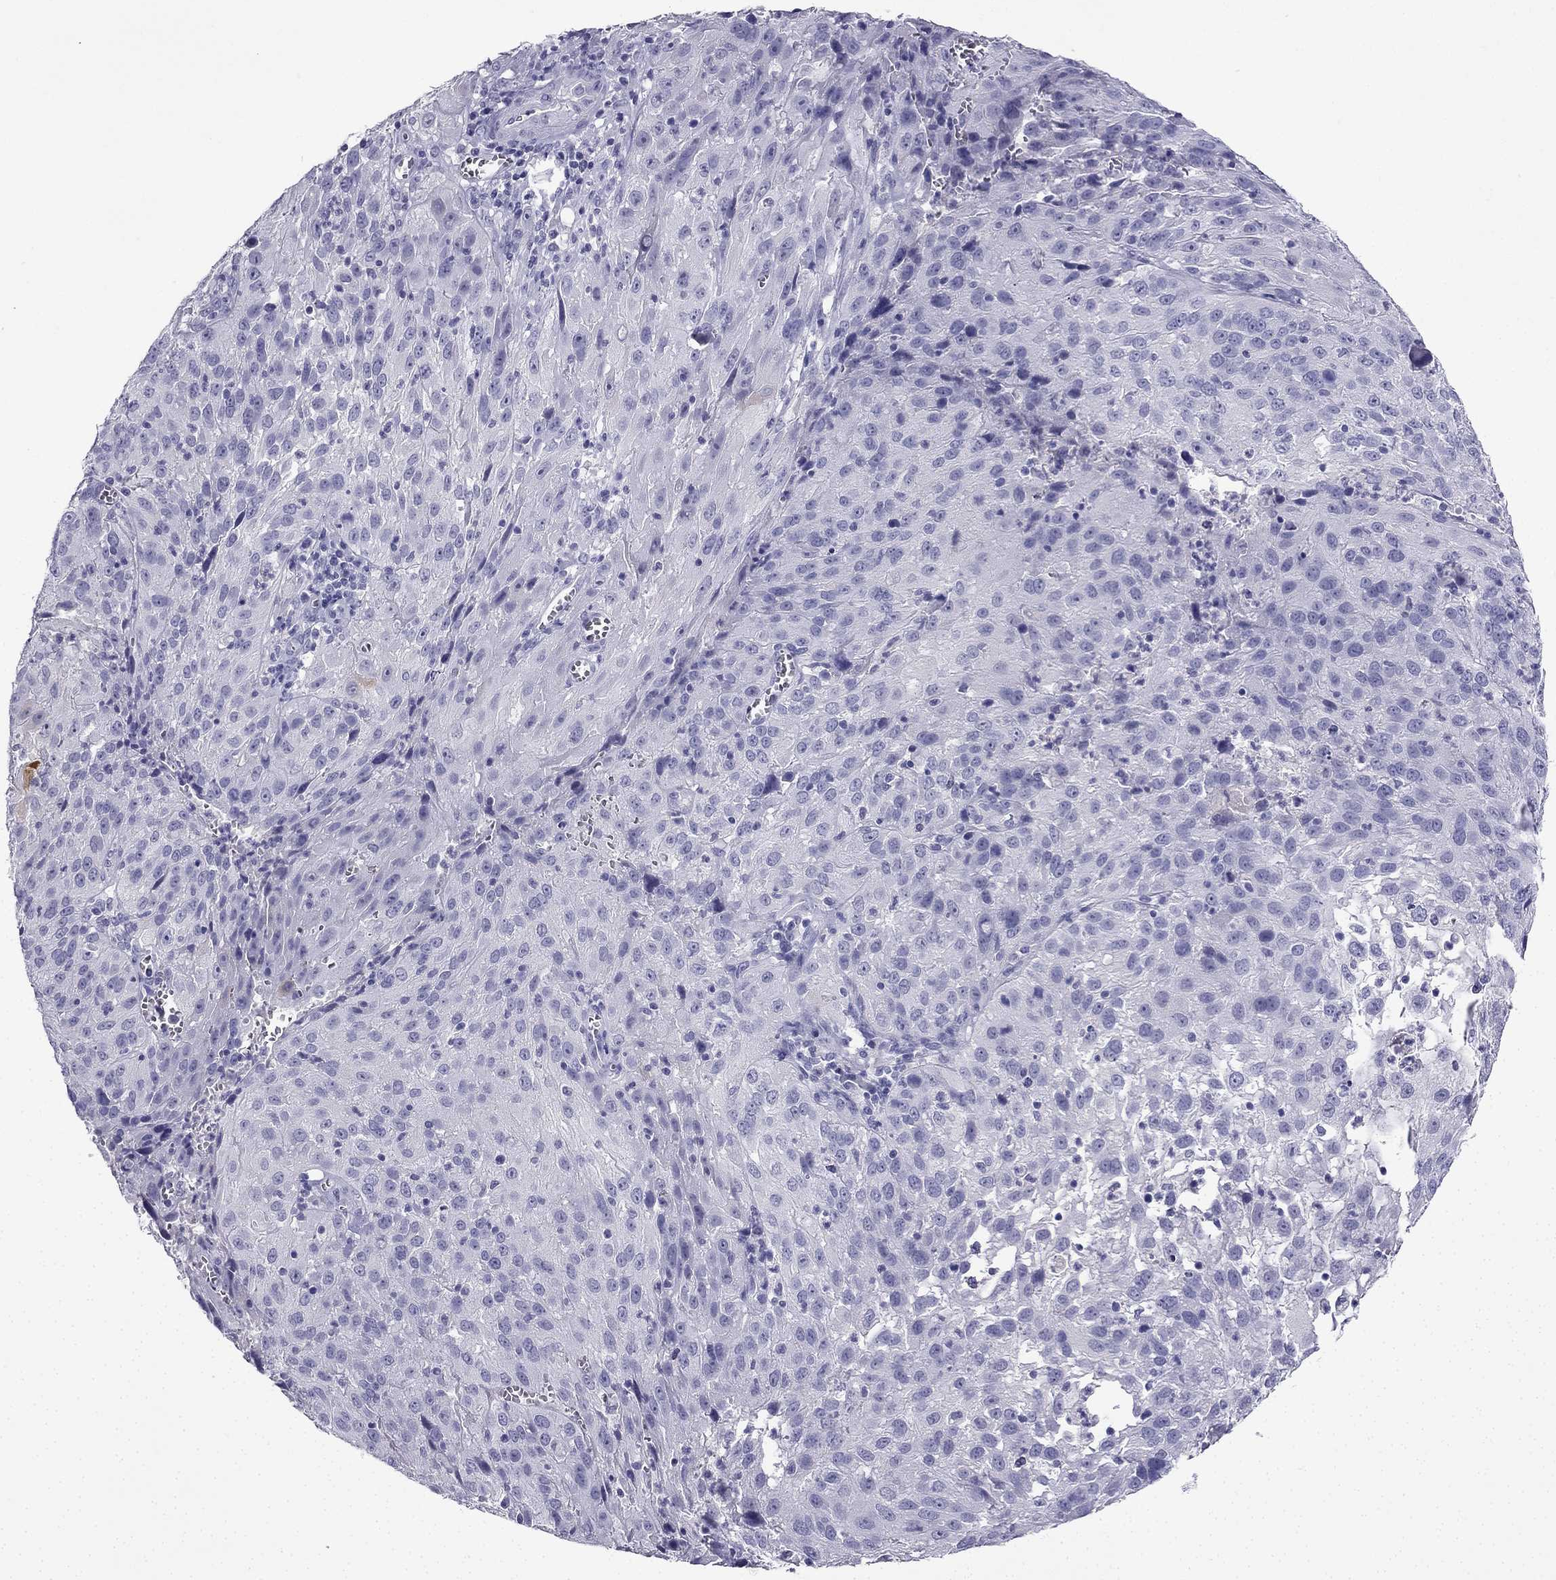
{"staining": {"intensity": "negative", "quantity": "none", "location": "none"}, "tissue": "cervical cancer", "cell_type": "Tumor cells", "image_type": "cancer", "snomed": [{"axis": "morphology", "description": "Squamous cell carcinoma, NOS"}, {"axis": "topography", "description": "Cervix"}], "caption": "Immunohistochemistry image of squamous cell carcinoma (cervical) stained for a protein (brown), which demonstrates no positivity in tumor cells. The staining is performed using DAB (3,3'-diaminobenzidine) brown chromogen with nuclei counter-stained in using hematoxylin.", "gene": "NPTX1", "patient": {"sex": "female", "age": 32}}